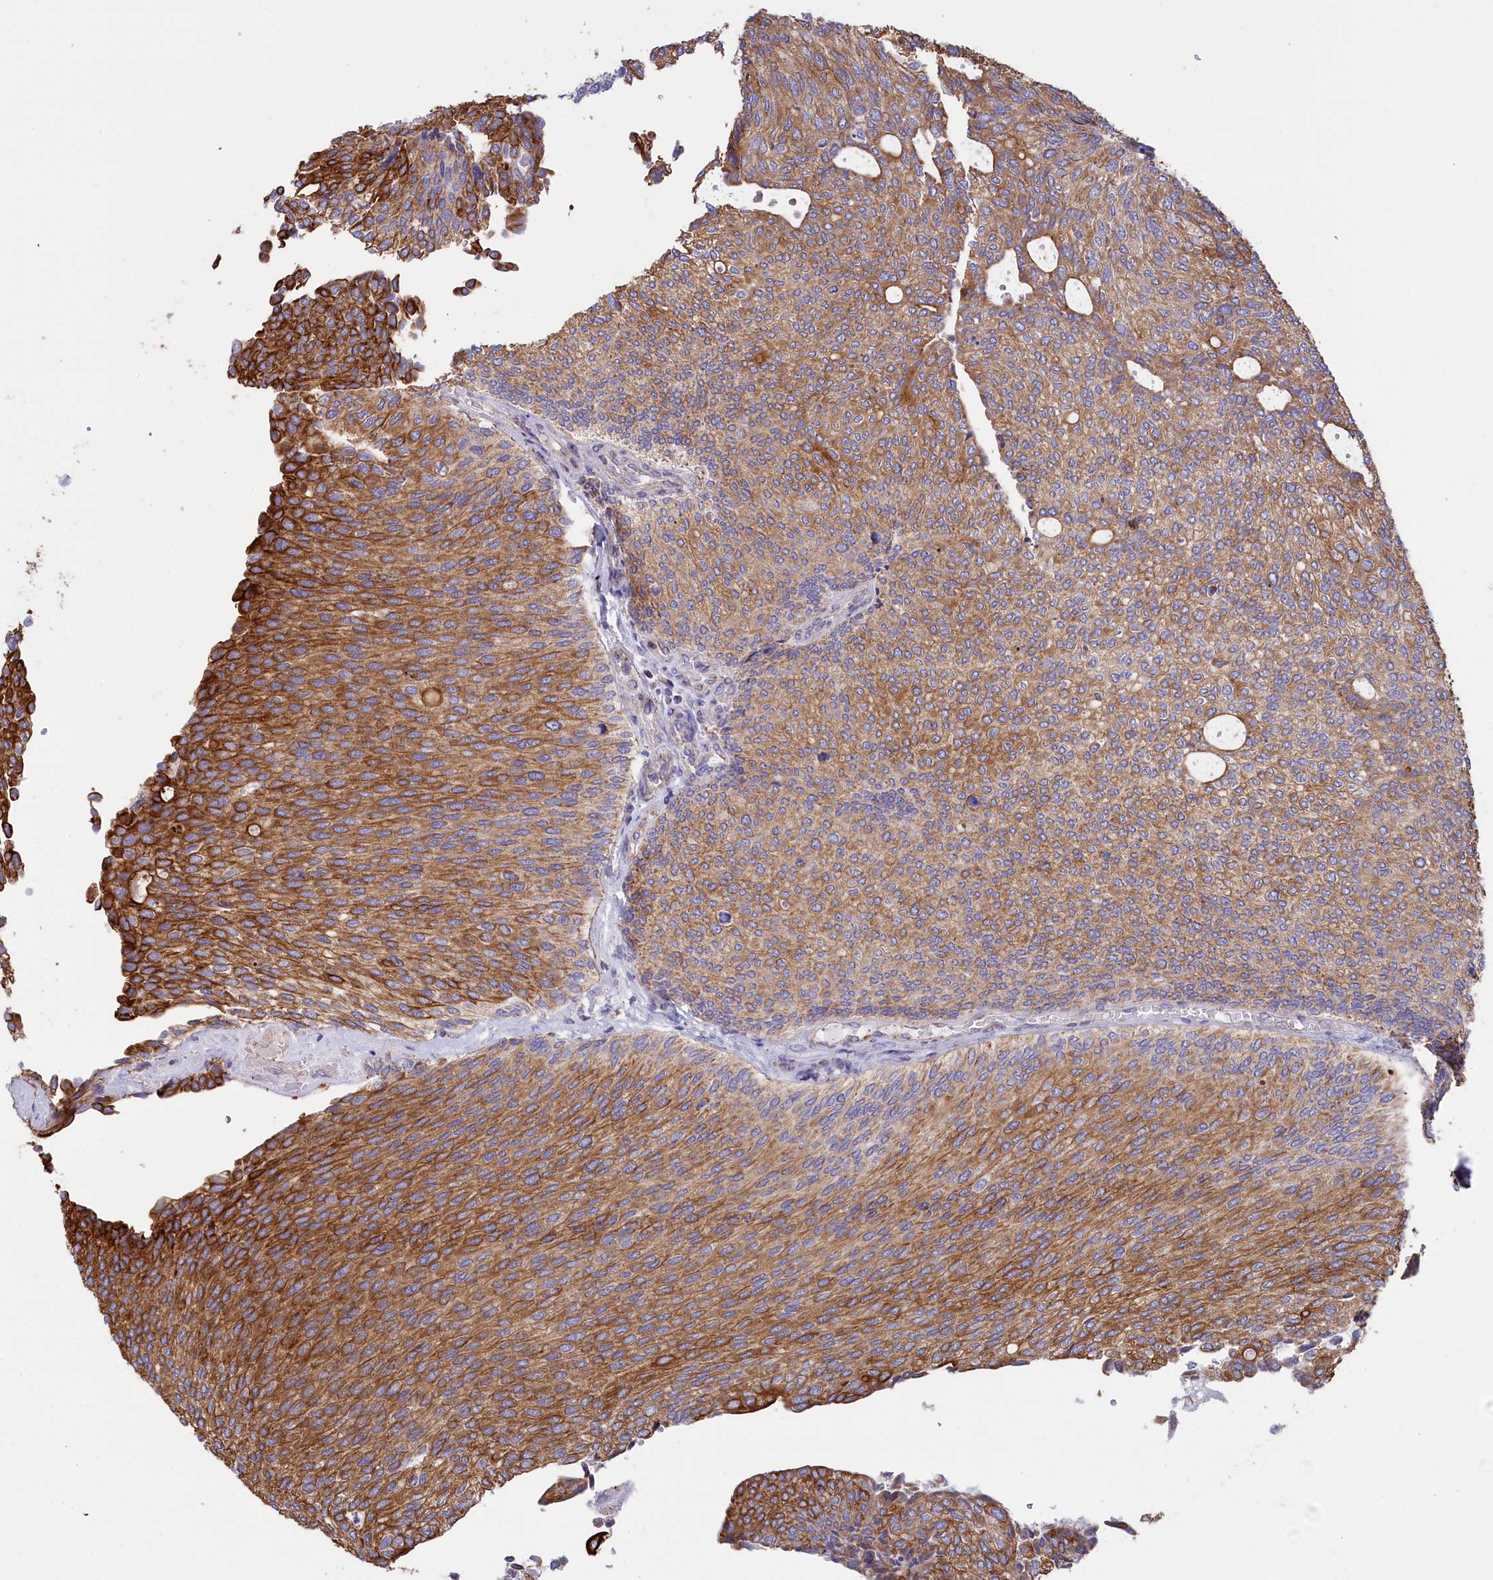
{"staining": {"intensity": "moderate", "quantity": ">75%", "location": "cytoplasmic/membranous"}, "tissue": "urothelial cancer", "cell_type": "Tumor cells", "image_type": "cancer", "snomed": [{"axis": "morphology", "description": "Urothelial carcinoma, Low grade"}, {"axis": "topography", "description": "Urinary bladder"}], "caption": "Approximately >75% of tumor cells in human urothelial cancer reveal moderate cytoplasmic/membranous protein staining as visualized by brown immunohistochemical staining.", "gene": "GATB", "patient": {"sex": "female", "age": 79}}